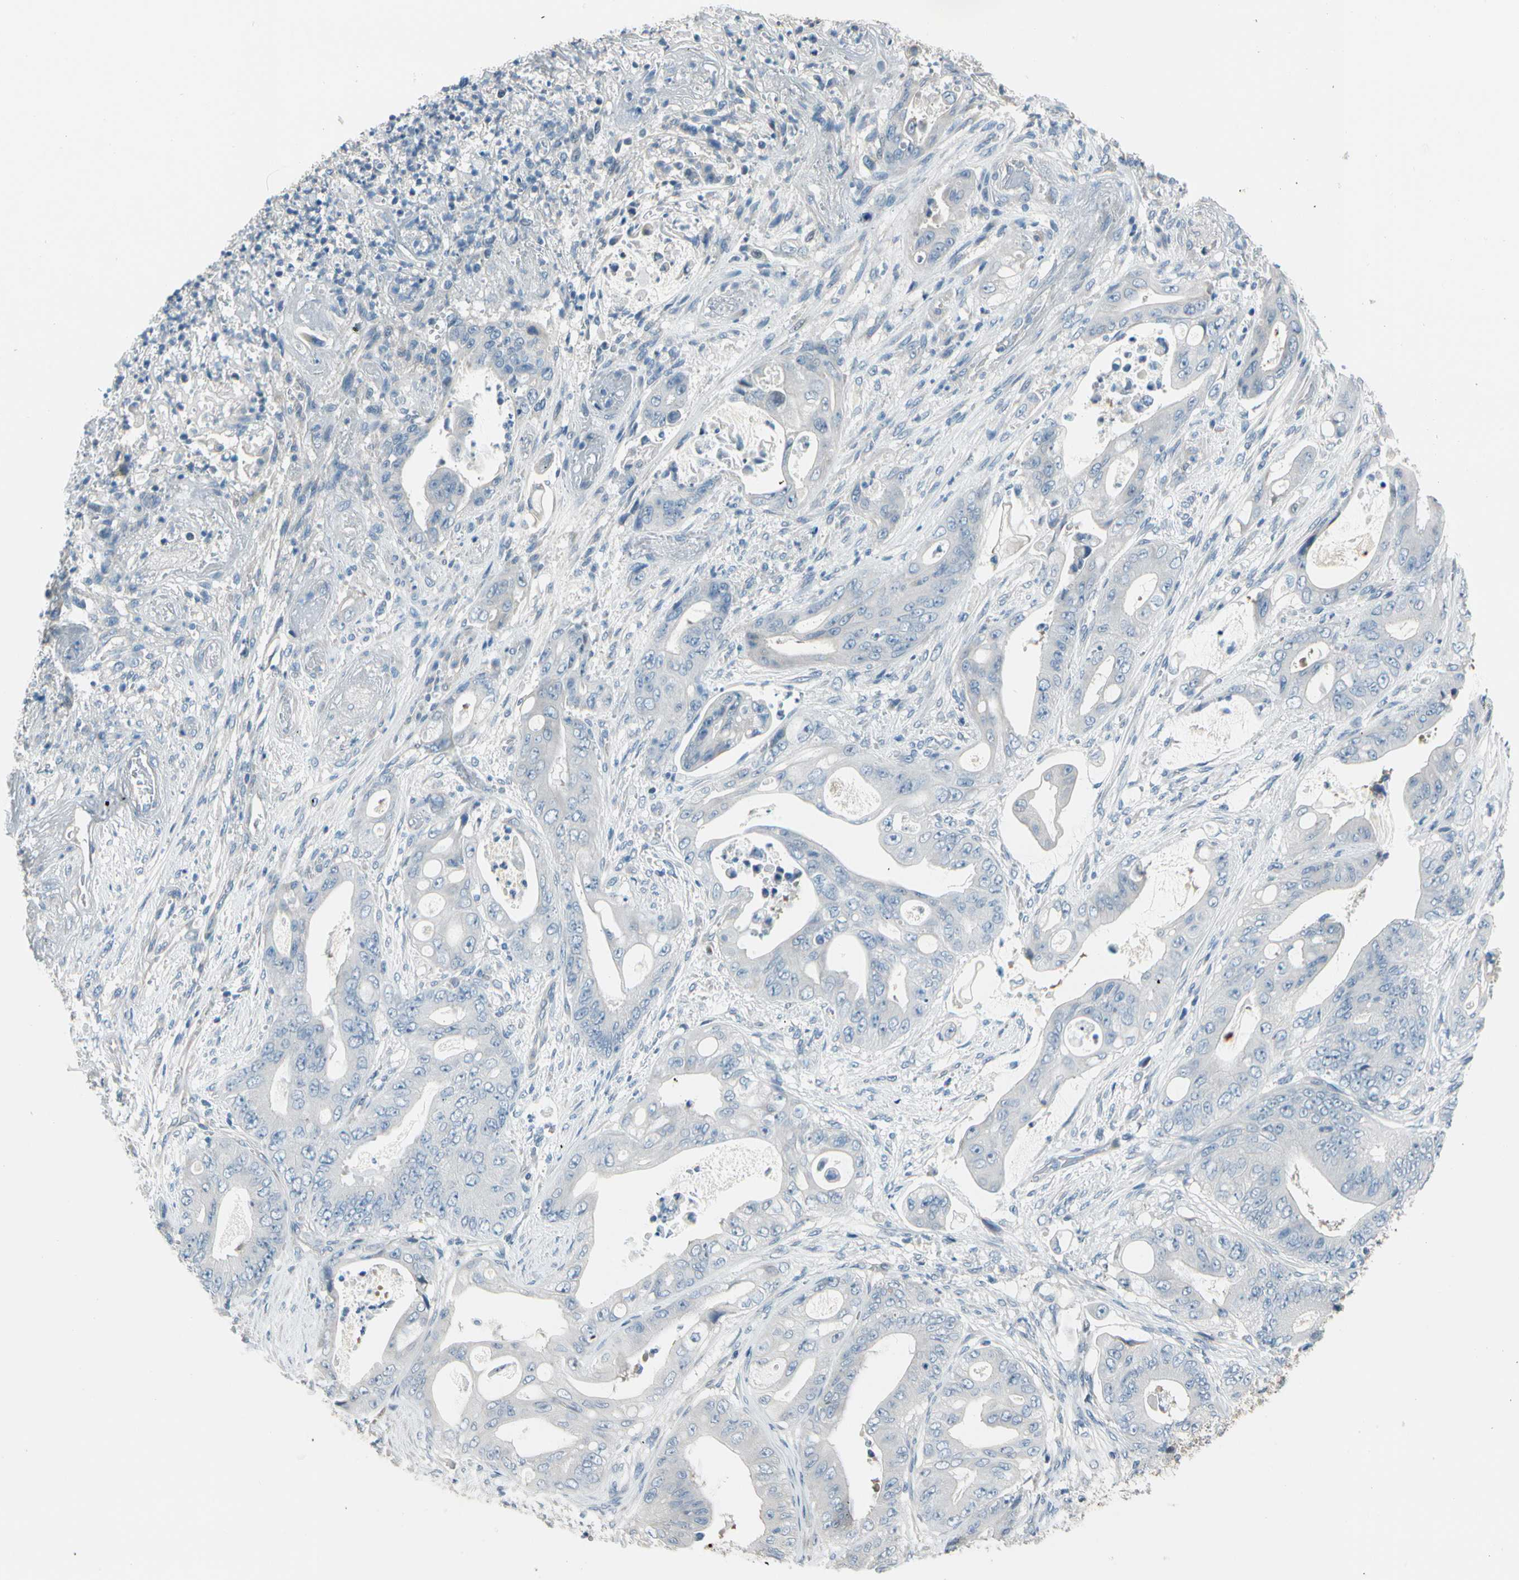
{"staining": {"intensity": "negative", "quantity": "none", "location": "none"}, "tissue": "stomach cancer", "cell_type": "Tumor cells", "image_type": "cancer", "snomed": [{"axis": "morphology", "description": "Adenocarcinoma, NOS"}, {"axis": "topography", "description": "Stomach"}], "caption": "Immunohistochemistry (IHC) micrograph of neoplastic tissue: human stomach cancer (adenocarcinoma) stained with DAB demonstrates no significant protein positivity in tumor cells.", "gene": "STK40", "patient": {"sex": "female", "age": 73}}